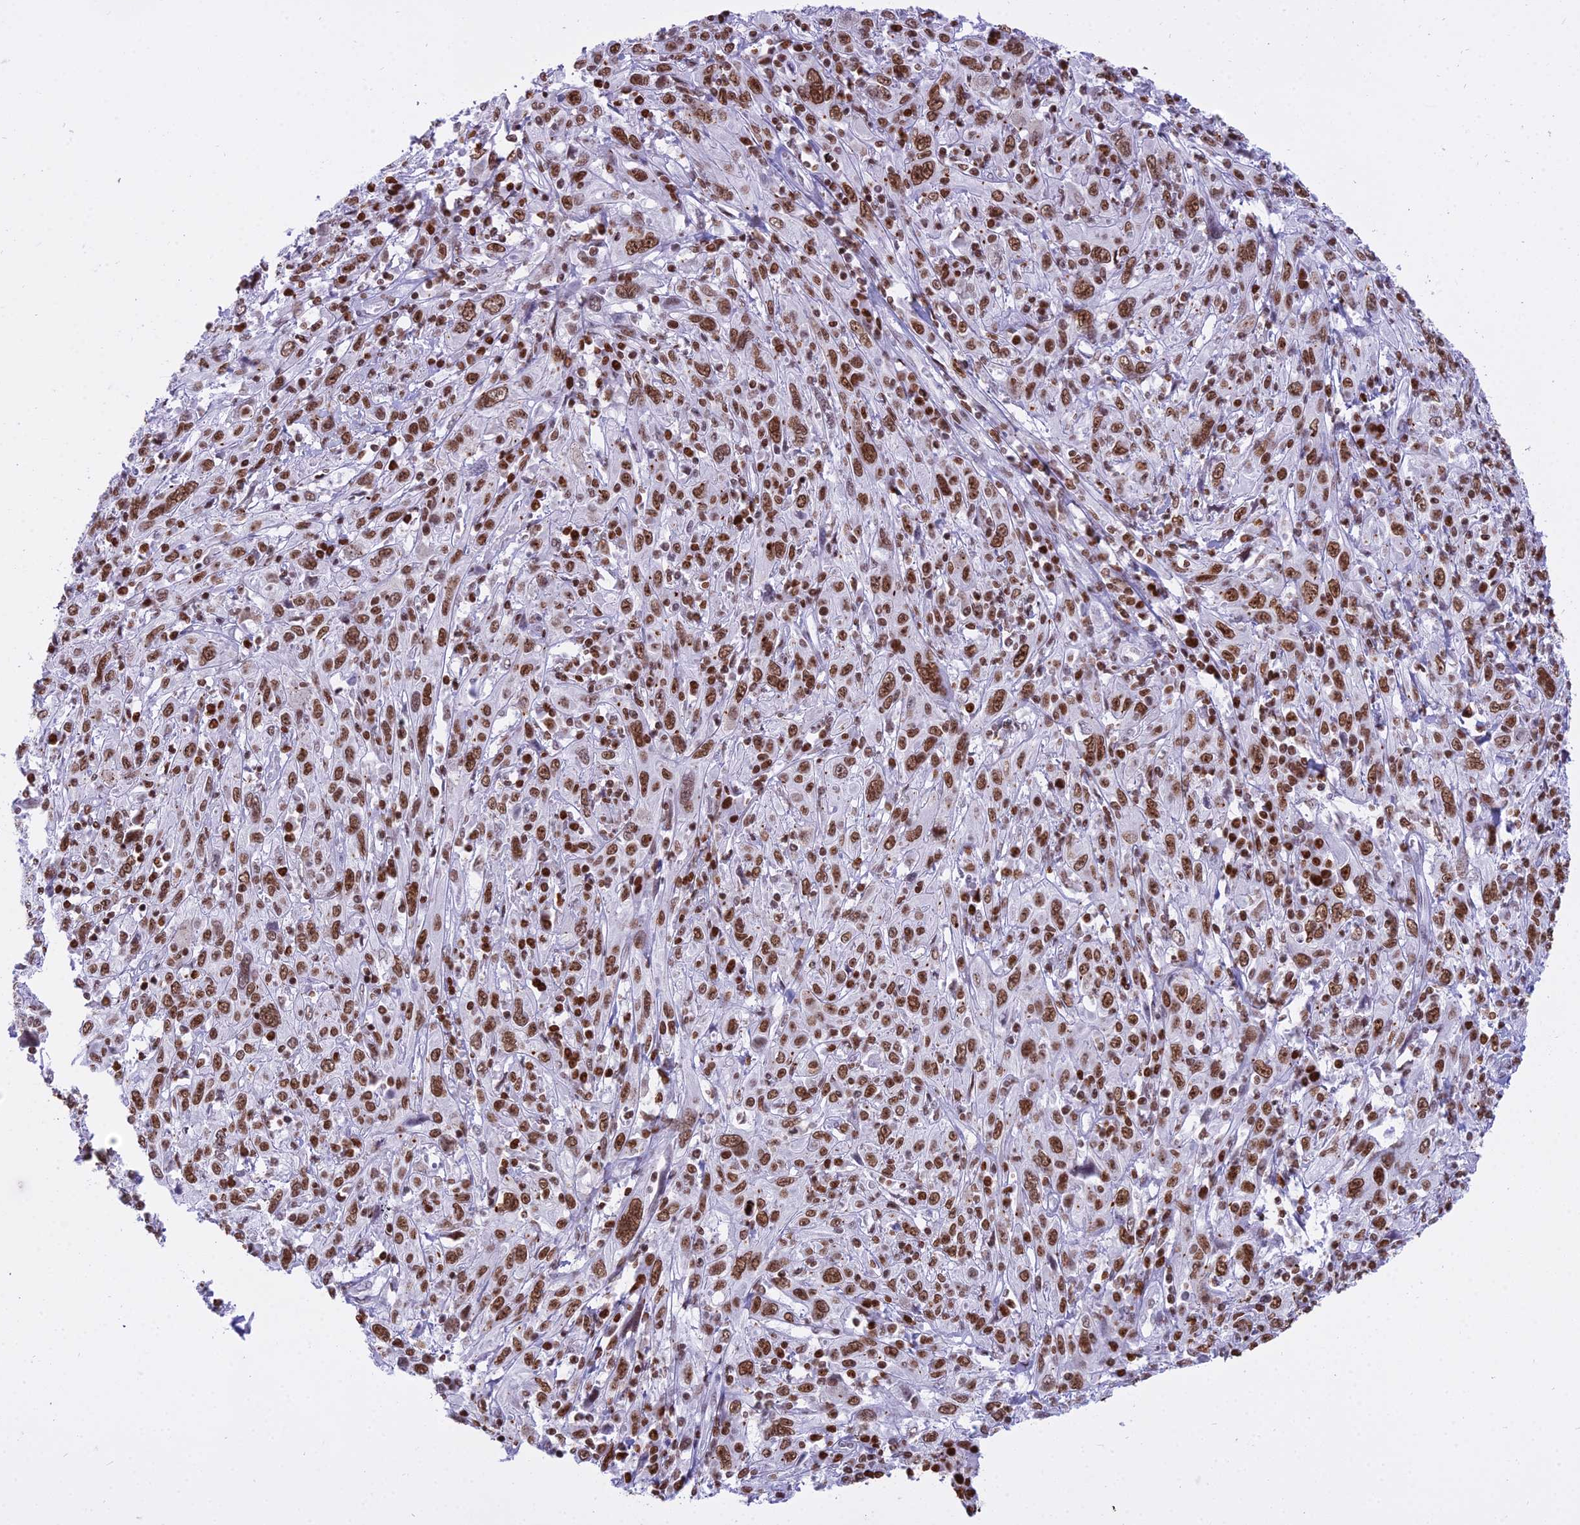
{"staining": {"intensity": "moderate", "quantity": ">75%", "location": "nuclear"}, "tissue": "cervical cancer", "cell_type": "Tumor cells", "image_type": "cancer", "snomed": [{"axis": "morphology", "description": "Squamous cell carcinoma, NOS"}, {"axis": "topography", "description": "Cervix"}], "caption": "IHC (DAB (3,3'-diaminobenzidine)) staining of cervical squamous cell carcinoma shows moderate nuclear protein positivity in about >75% of tumor cells.", "gene": "PARP1", "patient": {"sex": "female", "age": 46}}